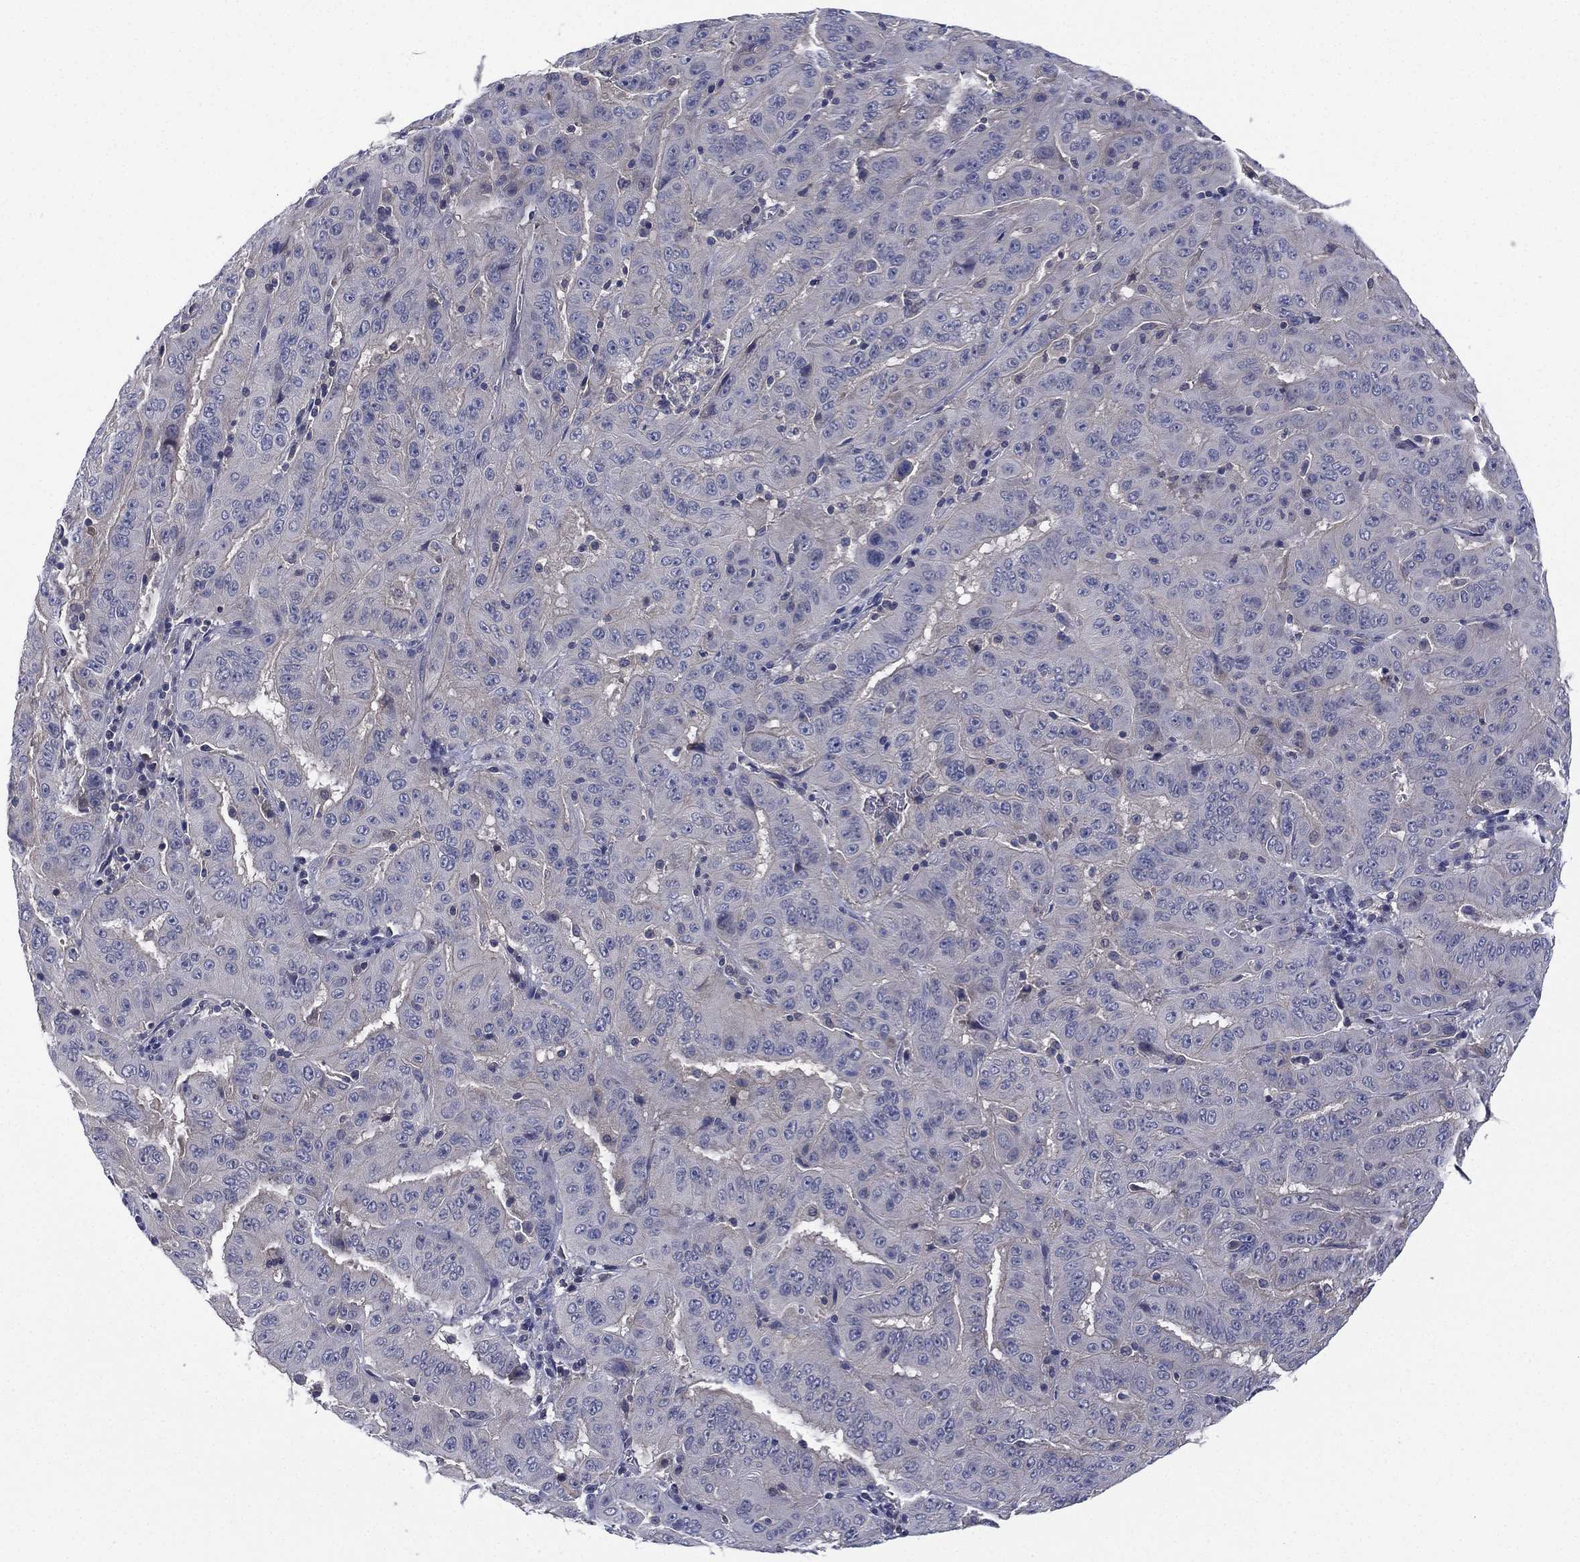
{"staining": {"intensity": "negative", "quantity": "none", "location": "none"}, "tissue": "pancreatic cancer", "cell_type": "Tumor cells", "image_type": "cancer", "snomed": [{"axis": "morphology", "description": "Adenocarcinoma, NOS"}, {"axis": "topography", "description": "Pancreas"}], "caption": "Tumor cells are negative for protein expression in human adenocarcinoma (pancreatic).", "gene": "MPP7", "patient": {"sex": "male", "age": 63}}